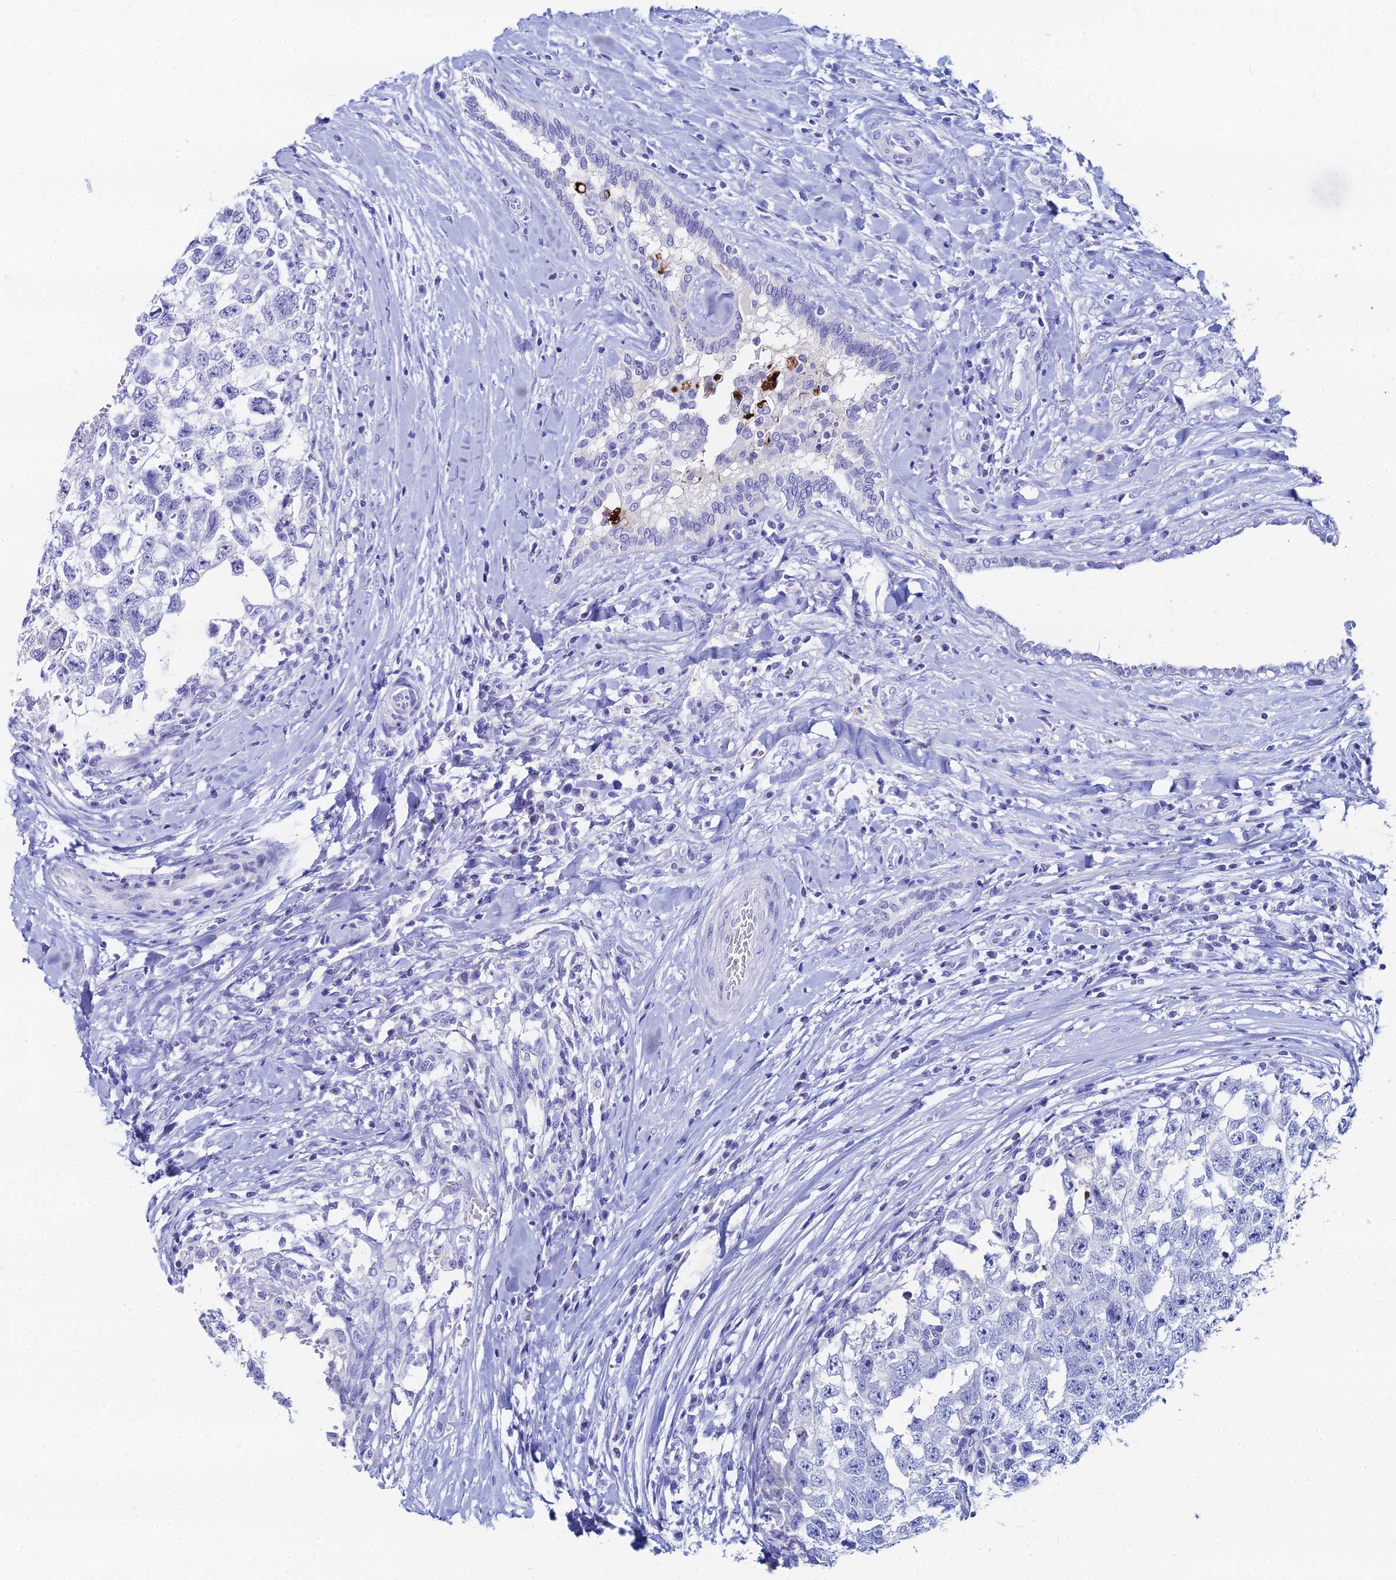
{"staining": {"intensity": "negative", "quantity": "none", "location": "none"}, "tissue": "testis cancer", "cell_type": "Tumor cells", "image_type": "cancer", "snomed": [{"axis": "morphology", "description": "Seminoma, NOS"}, {"axis": "morphology", "description": "Carcinoma, Embryonal, NOS"}, {"axis": "topography", "description": "Testis"}], "caption": "Immunohistochemistry micrograph of neoplastic tissue: testis cancer (embryonal carcinoma) stained with DAB (3,3'-diaminobenzidine) exhibits no significant protein positivity in tumor cells.", "gene": "HSPA1L", "patient": {"sex": "male", "age": 29}}